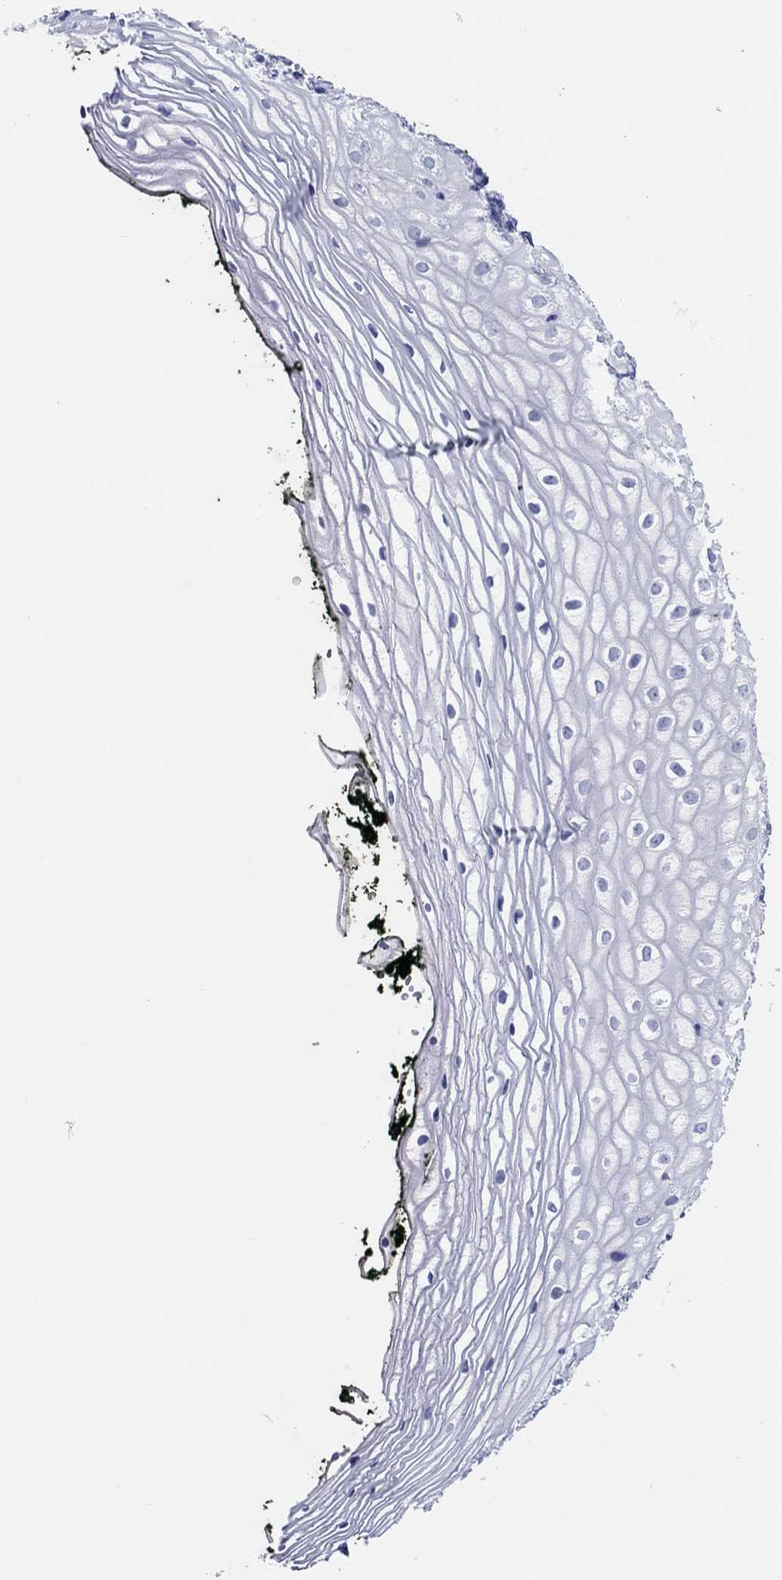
{"staining": {"intensity": "negative", "quantity": "none", "location": "none"}, "tissue": "vagina", "cell_type": "Squamous epithelial cells", "image_type": "normal", "snomed": [{"axis": "morphology", "description": "Normal tissue, NOS"}, {"axis": "topography", "description": "Vagina"}], "caption": "Immunohistochemistry photomicrograph of normal vagina: vagina stained with DAB displays no significant protein staining in squamous epithelial cells.", "gene": "ERICH3", "patient": {"sex": "female", "age": 47}}